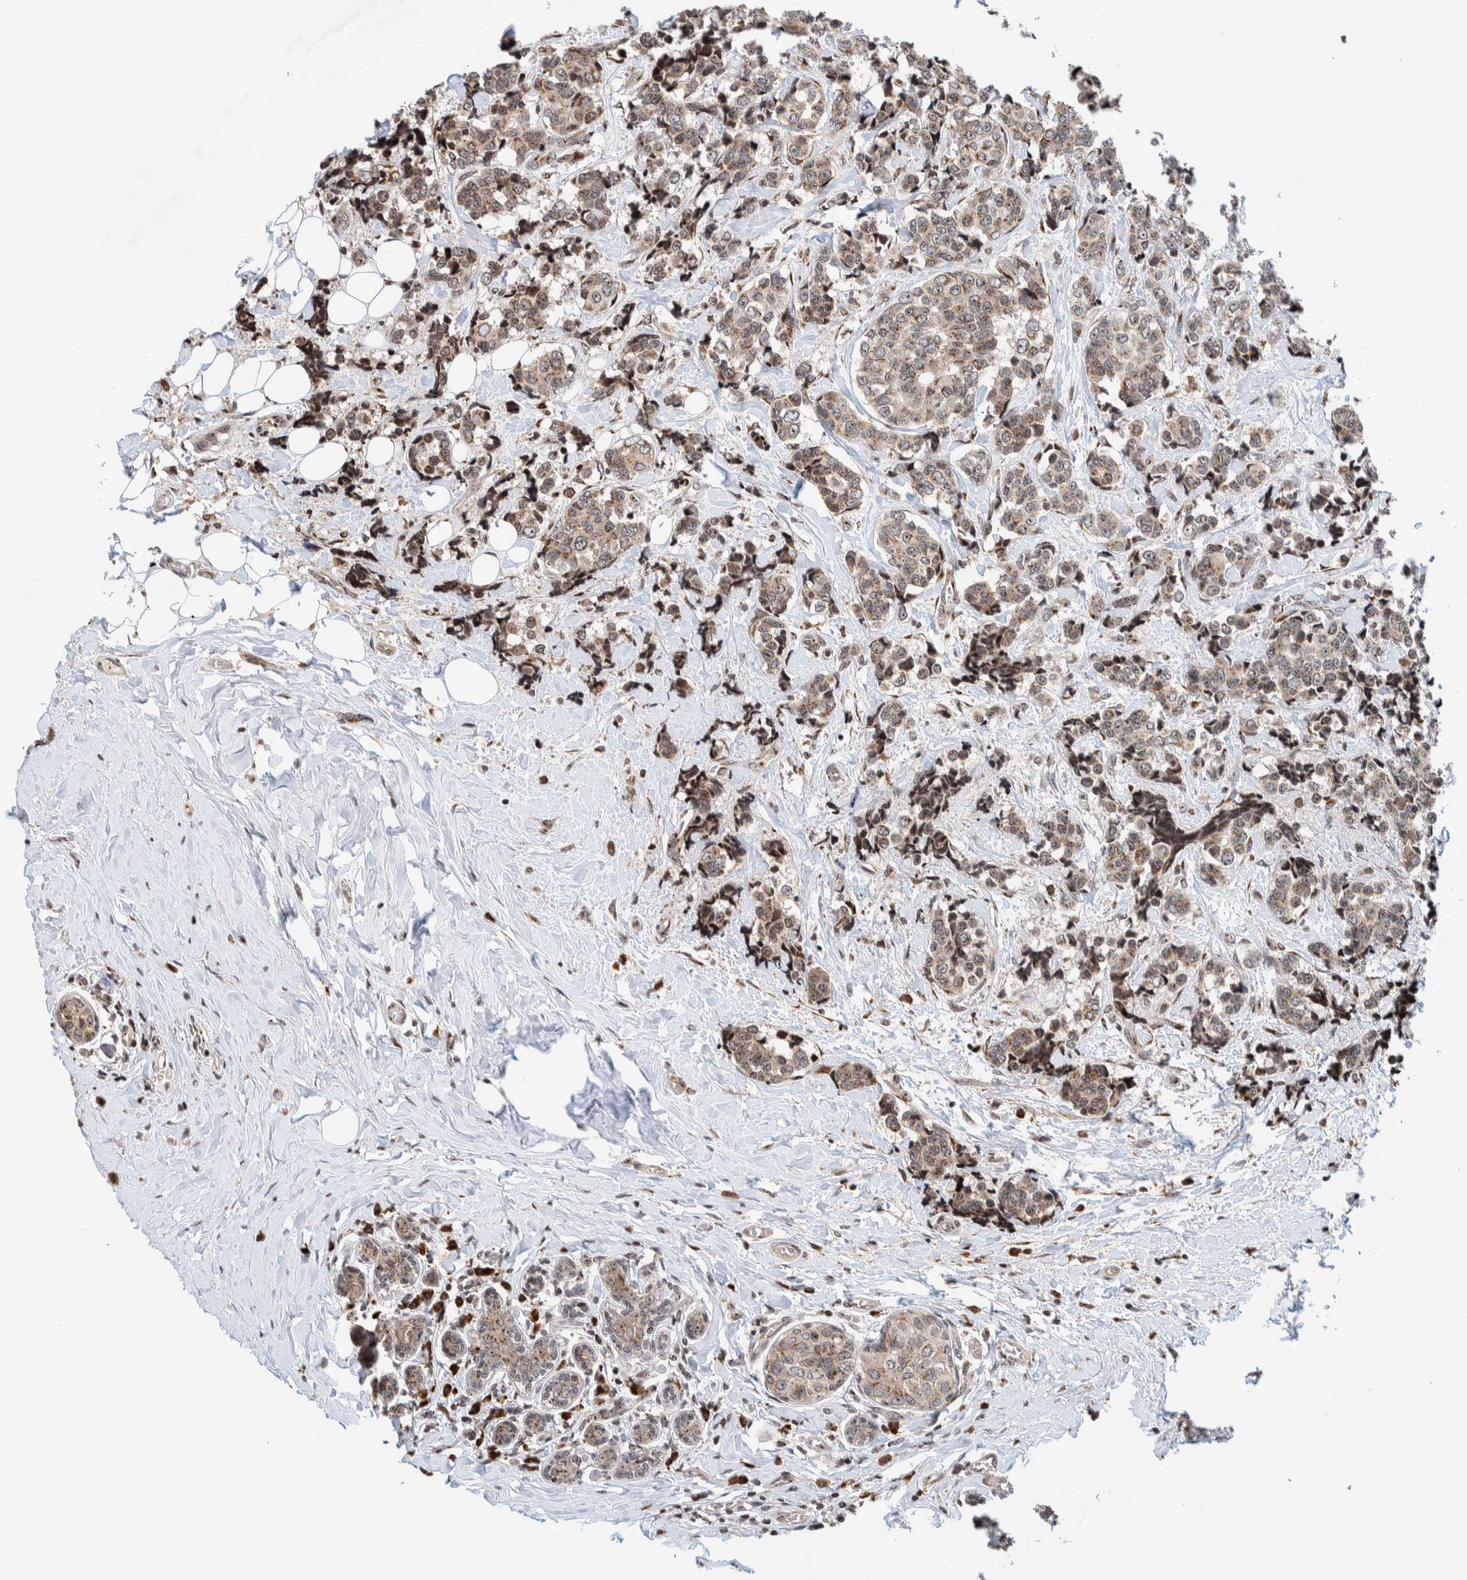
{"staining": {"intensity": "weak", "quantity": ">75%", "location": "cytoplasmic/membranous"}, "tissue": "breast cancer", "cell_type": "Tumor cells", "image_type": "cancer", "snomed": [{"axis": "morphology", "description": "Normal tissue, NOS"}, {"axis": "morphology", "description": "Duct carcinoma"}, {"axis": "topography", "description": "Breast"}], "caption": "Protein expression analysis of breast cancer shows weak cytoplasmic/membranous expression in about >75% of tumor cells.", "gene": "CCDC182", "patient": {"sex": "female", "age": 43}}